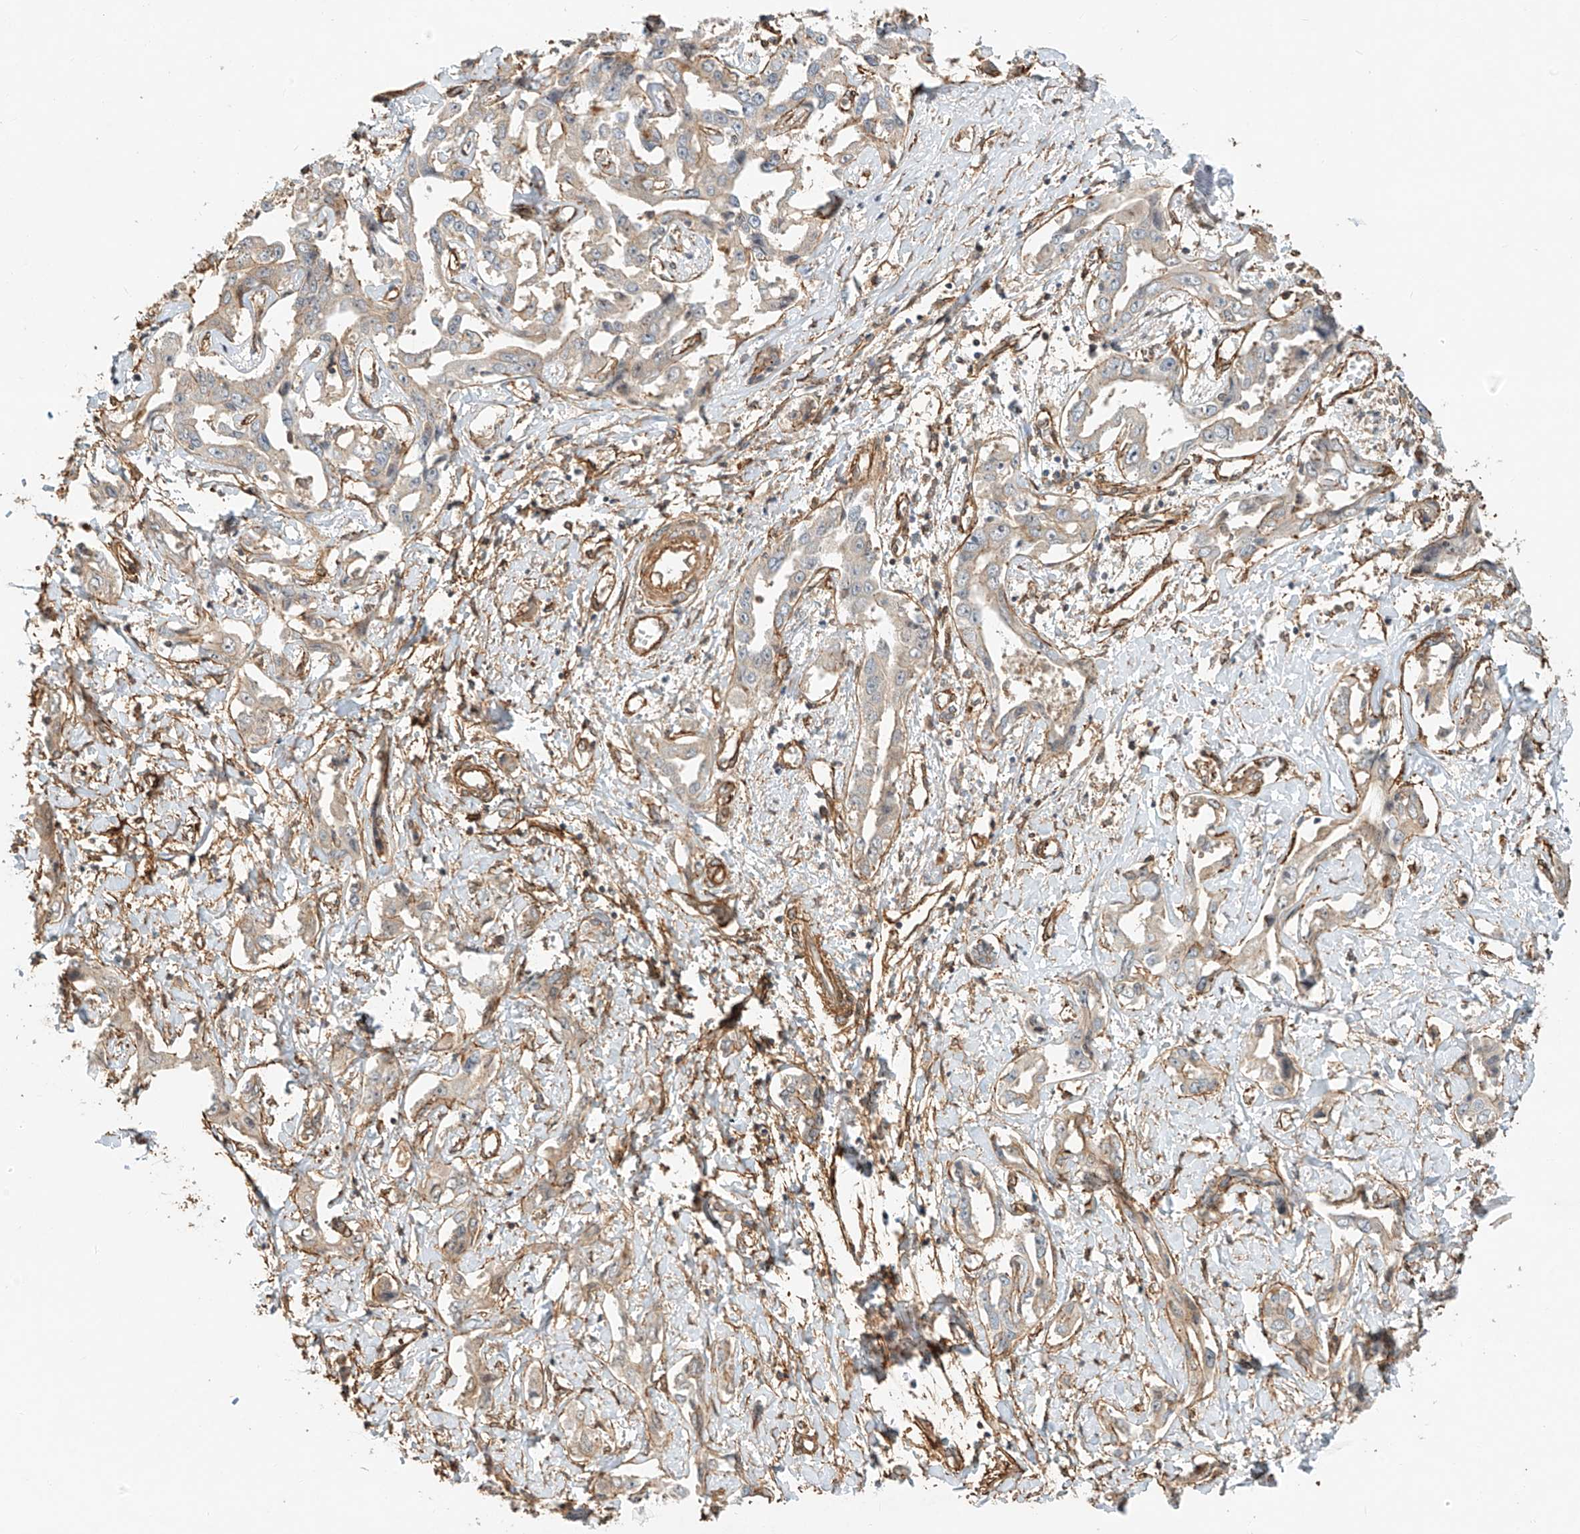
{"staining": {"intensity": "moderate", "quantity": "<25%", "location": "cytoplasmic/membranous"}, "tissue": "liver cancer", "cell_type": "Tumor cells", "image_type": "cancer", "snomed": [{"axis": "morphology", "description": "Cholangiocarcinoma"}, {"axis": "topography", "description": "Liver"}], "caption": "Immunohistochemistry (IHC) staining of liver cancer (cholangiocarcinoma), which shows low levels of moderate cytoplasmic/membranous expression in about <25% of tumor cells indicating moderate cytoplasmic/membranous protein expression. The staining was performed using DAB (3,3'-diaminobenzidine) (brown) for protein detection and nuclei were counterstained in hematoxylin (blue).", "gene": "CSMD3", "patient": {"sex": "male", "age": 59}}